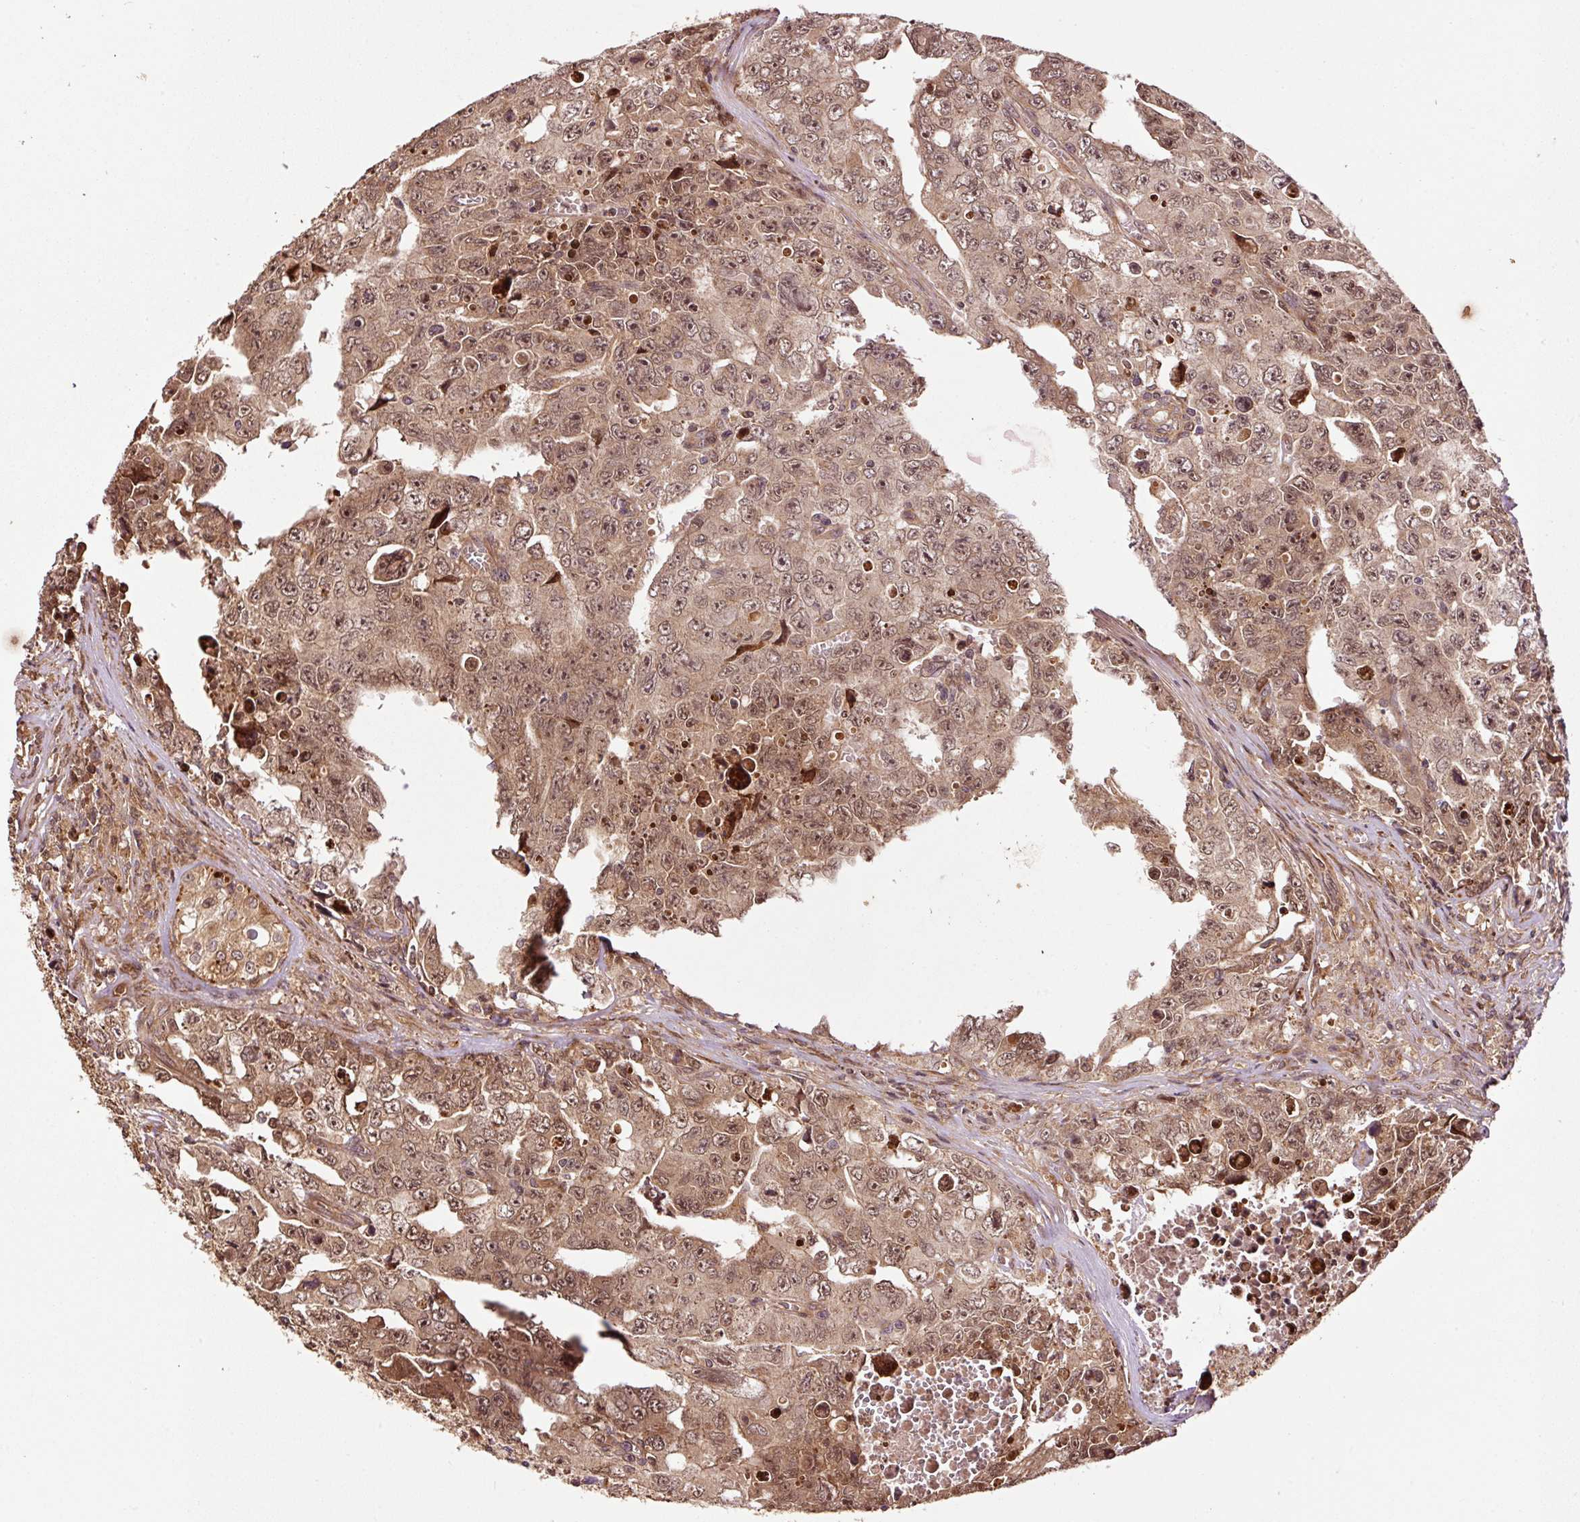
{"staining": {"intensity": "moderate", "quantity": ">75%", "location": "cytoplasmic/membranous,nuclear"}, "tissue": "testis cancer", "cell_type": "Tumor cells", "image_type": "cancer", "snomed": [{"axis": "morphology", "description": "Carcinoma, Embryonal, NOS"}, {"axis": "topography", "description": "Testis"}], "caption": "The image reveals staining of testis cancer (embryonal carcinoma), revealing moderate cytoplasmic/membranous and nuclear protein expression (brown color) within tumor cells. (DAB (3,3'-diaminobenzidine) IHC, brown staining for protein, blue staining for nuclei).", "gene": "OXER1", "patient": {"sex": "male", "age": 24}}